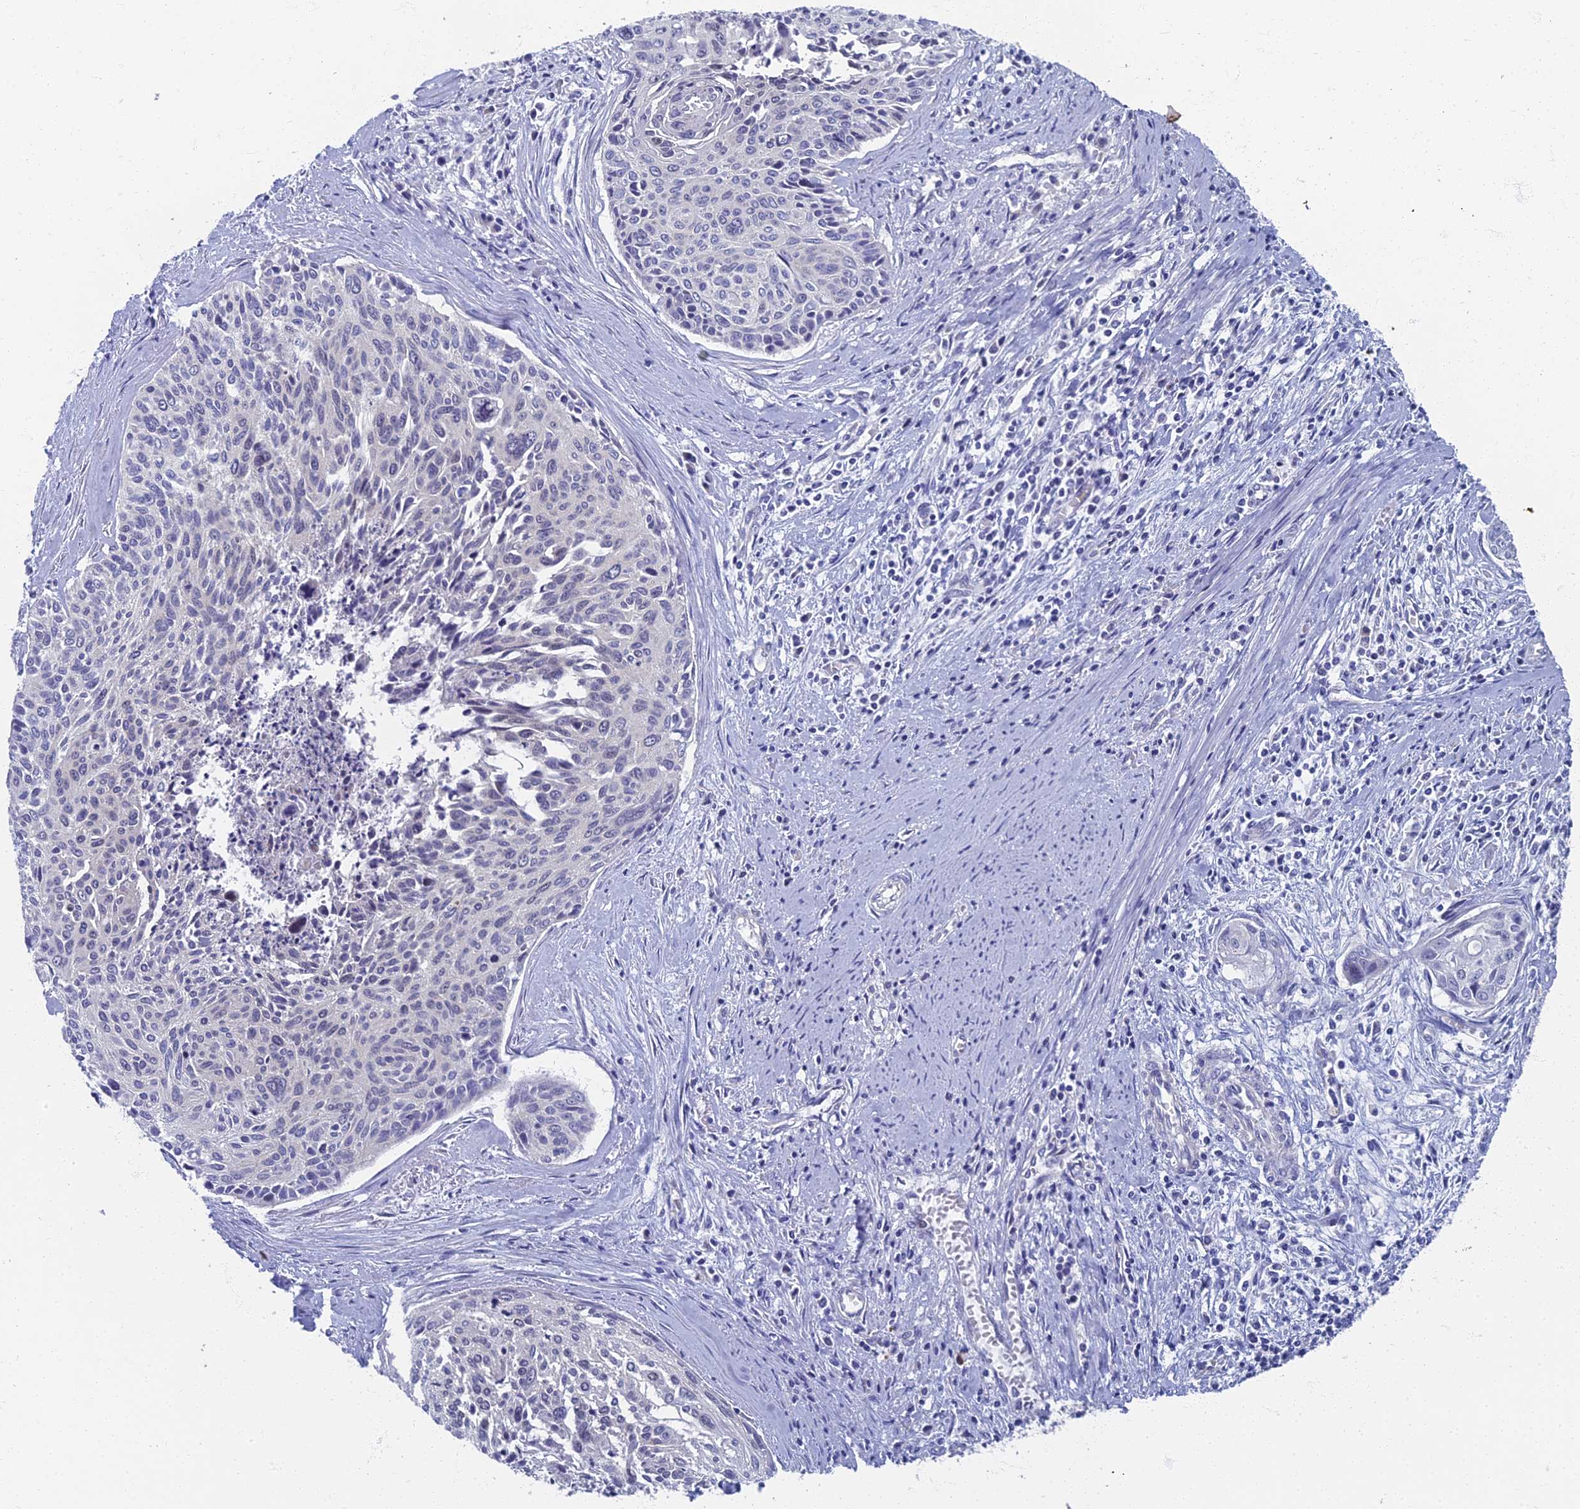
{"staining": {"intensity": "negative", "quantity": "none", "location": "none"}, "tissue": "cervical cancer", "cell_type": "Tumor cells", "image_type": "cancer", "snomed": [{"axis": "morphology", "description": "Squamous cell carcinoma, NOS"}, {"axis": "topography", "description": "Cervix"}], "caption": "This is an immunohistochemistry photomicrograph of human cervical cancer (squamous cell carcinoma). There is no expression in tumor cells.", "gene": "SPIN4", "patient": {"sex": "female", "age": 55}}